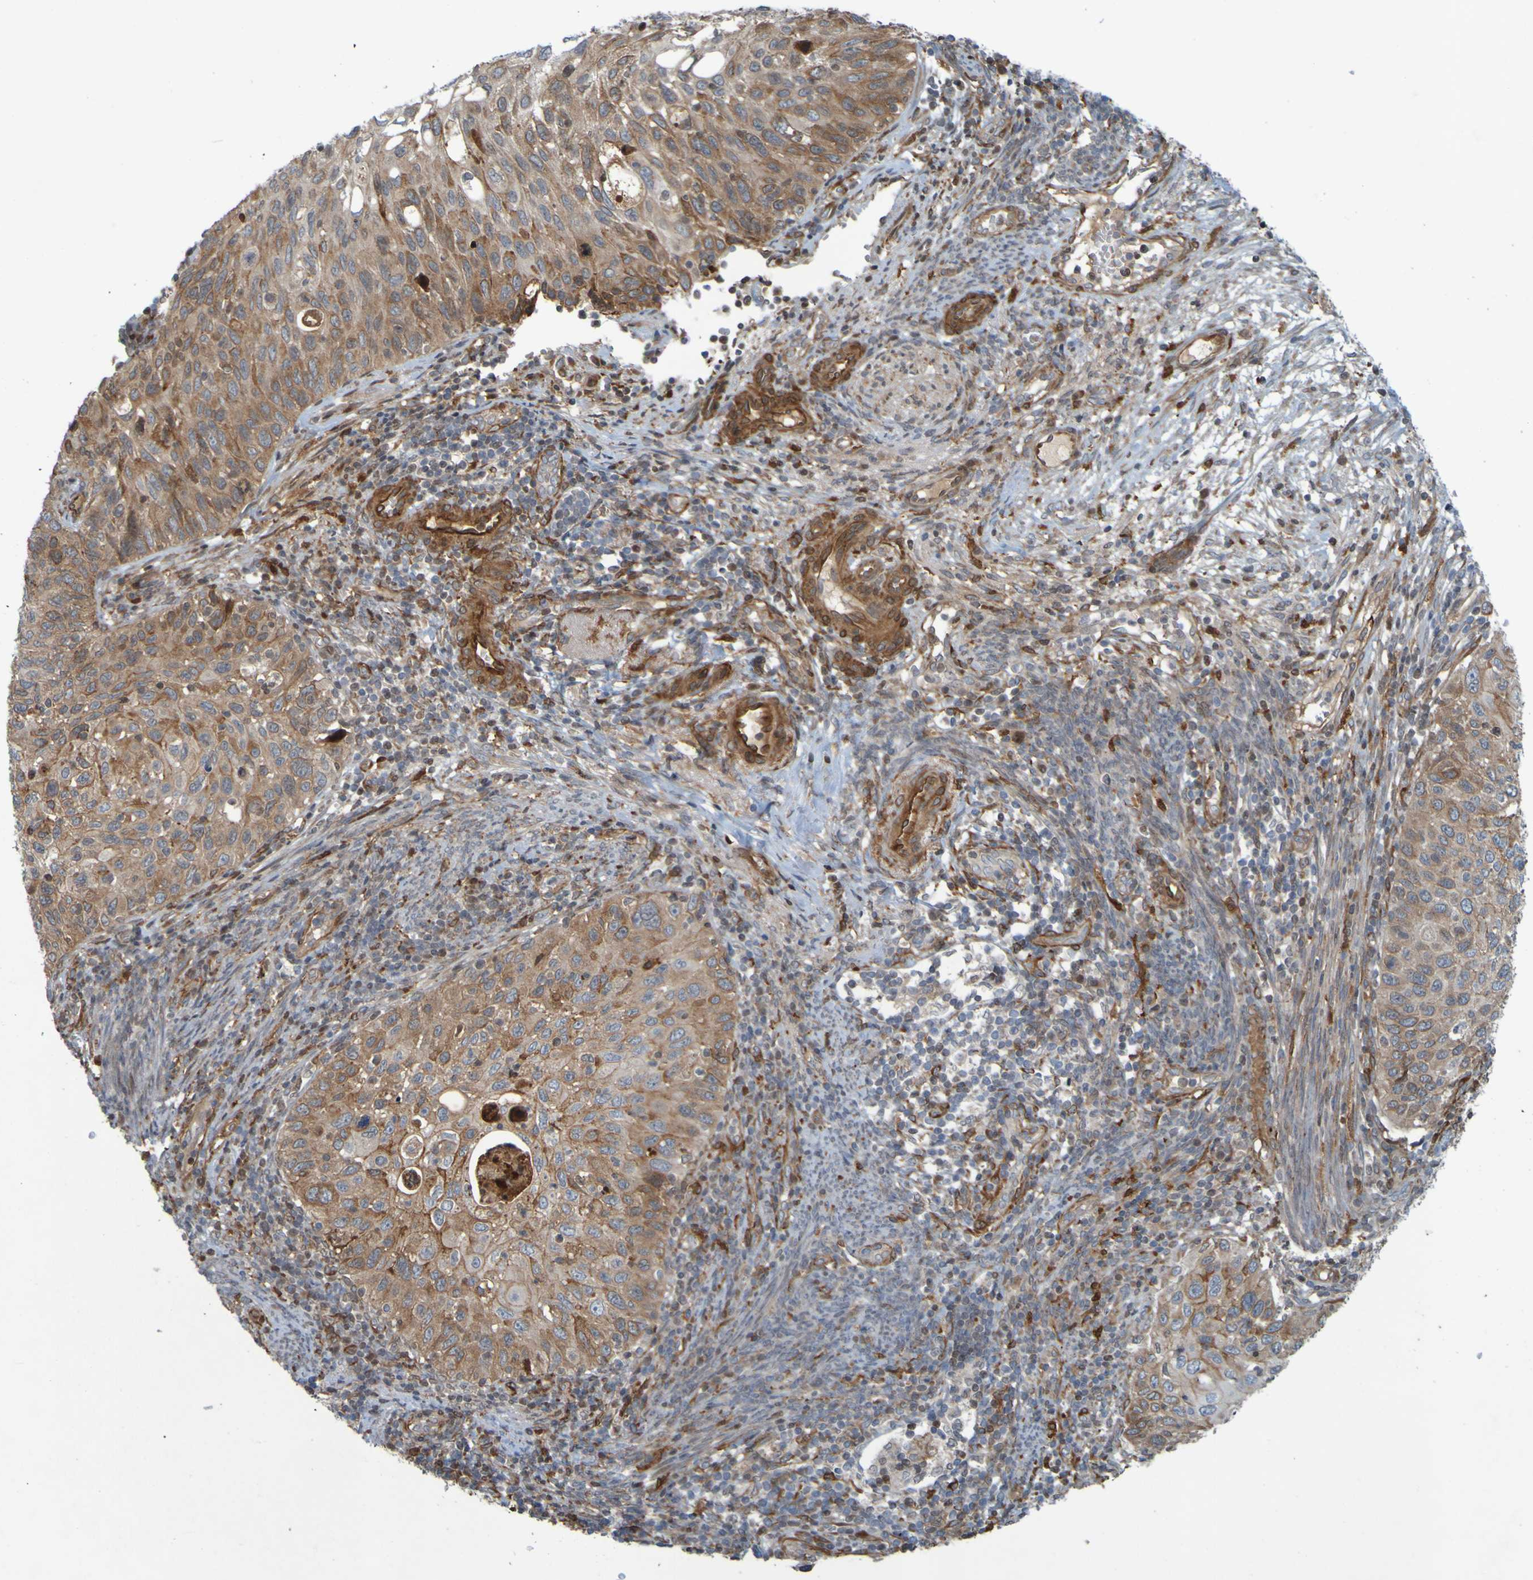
{"staining": {"intensity": "moderate", "quantity": "25%-75%", "location": "cytoplasmic/membranous"}, "tissue": "cervical cancer", "cell_type": "Tumor cells", "image_type": "cancer", "snomed": [{"axis": "morphology", "description": "Squamous cell carcinoma, NOS"}, {"axis": "topography", "description": "Cervix"}], "caption": "Human cervical cancer (squamous cell carcinoma) stained for a protein (brown) exhibits moderate cytoplasmic/membranous positive positivity in approximately 25%-75% of tumor cells.", "gene": "GUCY1A1", "patient": {"sex": "female", "age": 70}}